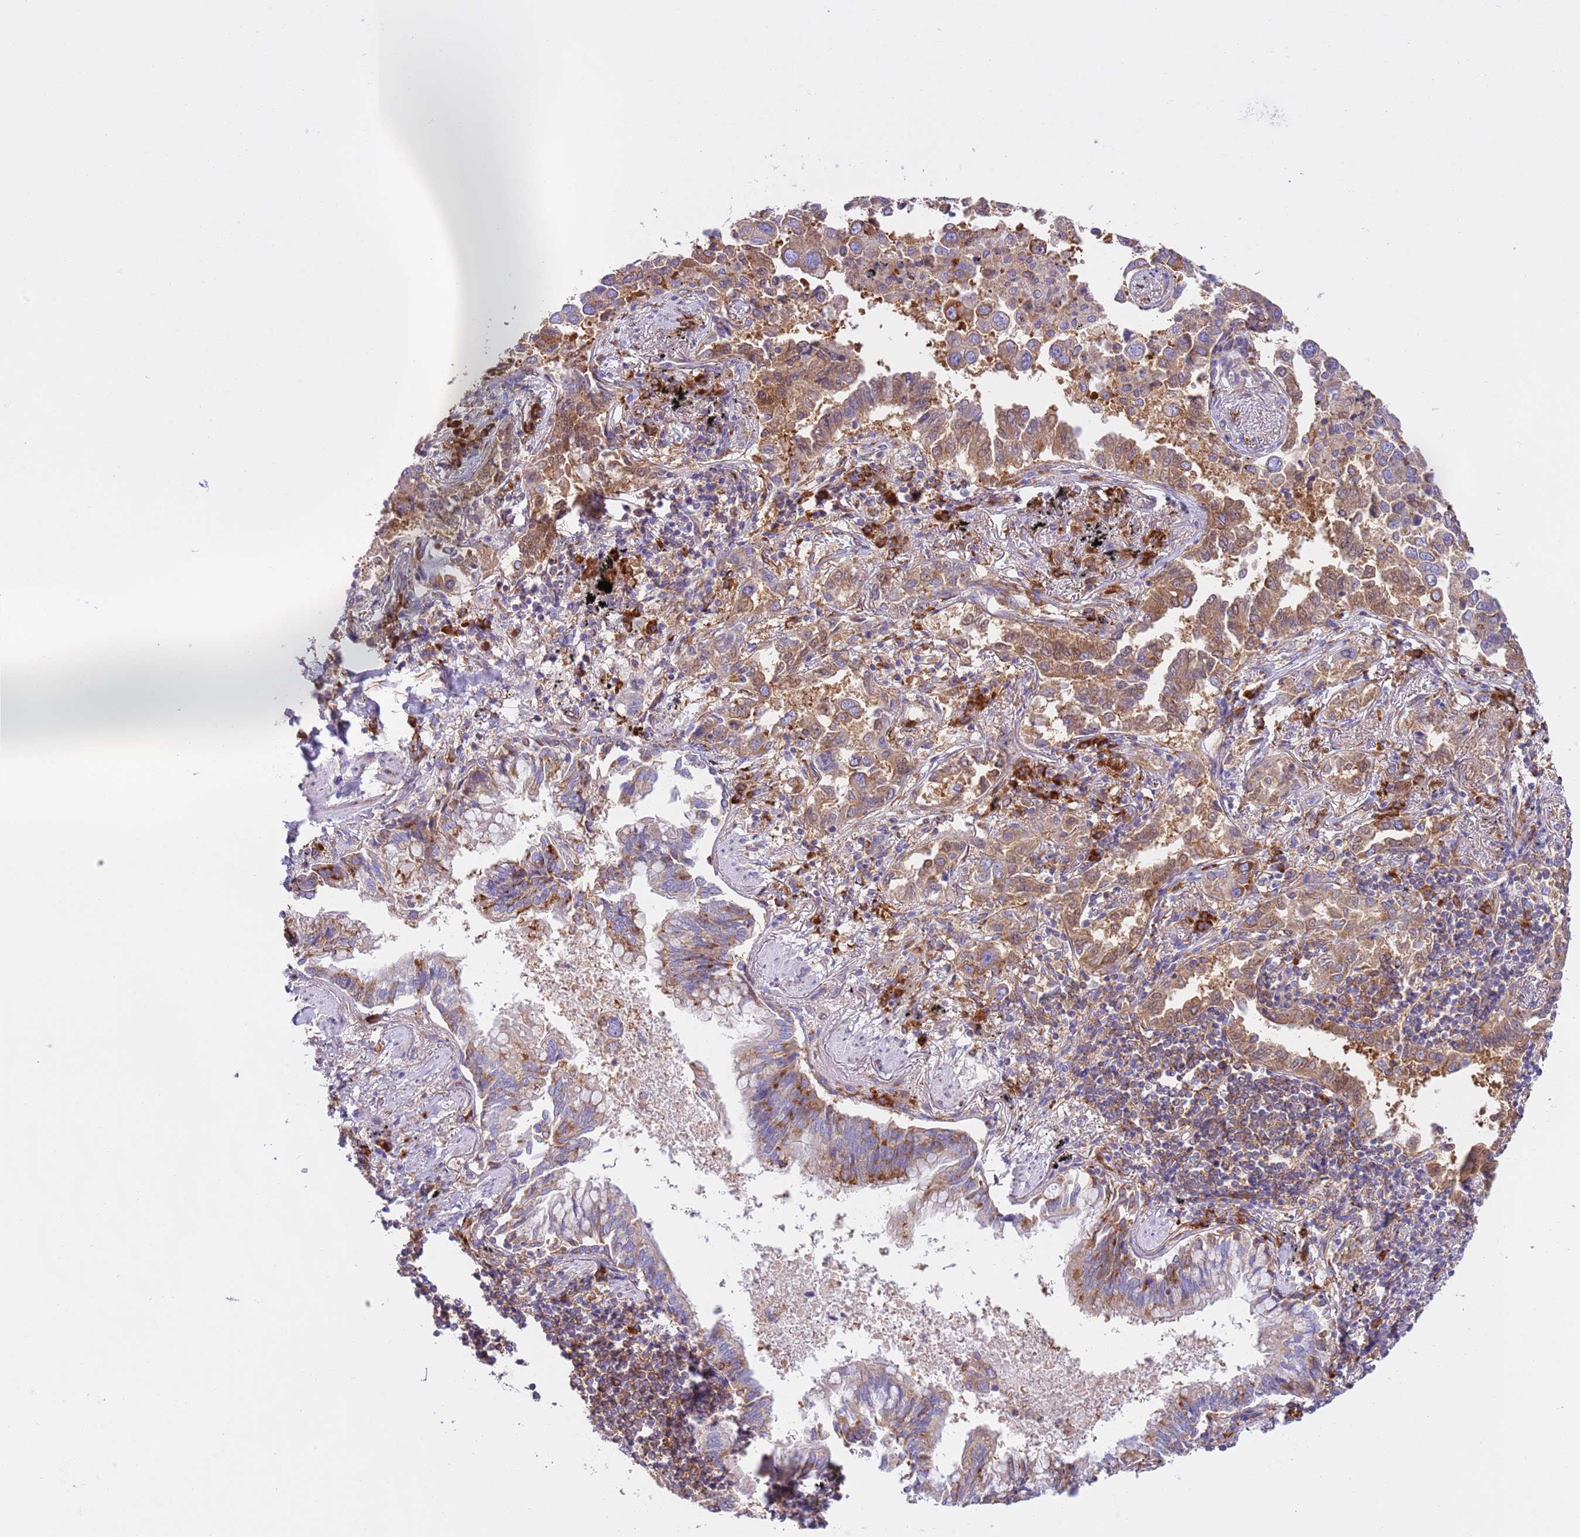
{"staining": {"intensity": "moderate", "quantity": ">75%", "location": "cytoplasmic/membranous"}, "tissue": "lung cancer", "cell_type": "Tumor cells", "image_type": "cancer", "snomed": [{"axis": "morphology", "description": "Adenocarcinoma, NOS"}, {"axis": "topography", "description": "Lung"}], "caption": "Immunohistochemistry image of neoplastic tissue: human lung cancer stained using IHC demonstrates medium levels of moderate protein expression localized specifically in the cytoplasmic/membranous of tumor cells, appearing as a cytoplasmic/membranous brown color.", "gene": "VARS1", "patient": {"sex": "male", "age": 67}}